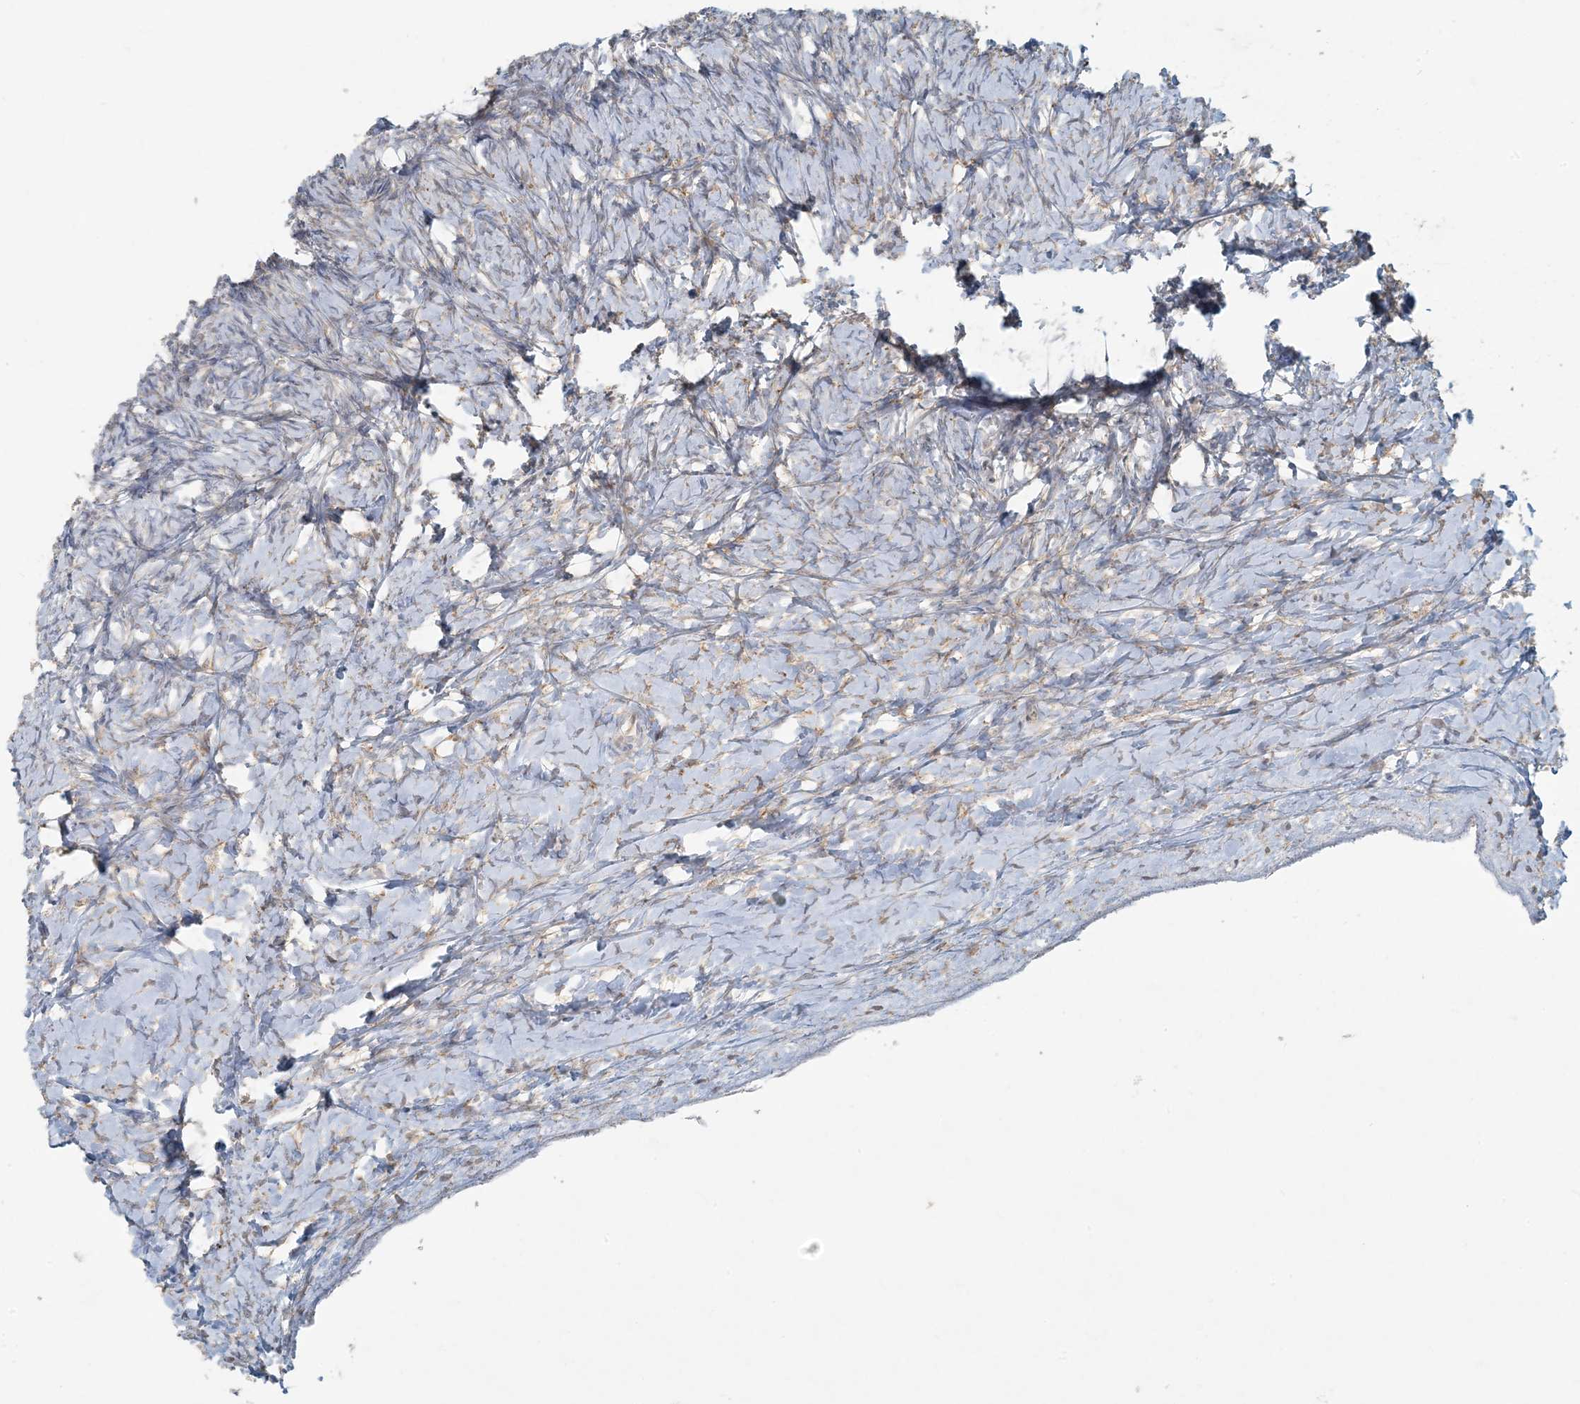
{"staining": {"intensity": "negative", "quantity": "none", "location": "none"}, "tissue": "ovary", "cell_type": "Ovarian stroma cells", "image_type": "normal", "snomed": [{"axis": "morphology", "description": "Normal tissue, NOS"}, {"axis": "morphology", "description": "Developmental malformation"}, {"axis": "topography", "description": "Ovary"}], "caption": "IHC histopathology image of unremarkable ovary: human ovary stained with DAB (3,3'-diaminobenzidine) shows no significant protein positivity in ovarian stroma cells. (Immunohistochemistry, brightfield microscopy, high magnification).", "gene": "HACL1", "patient": {"sex": "female", "age": 39}}